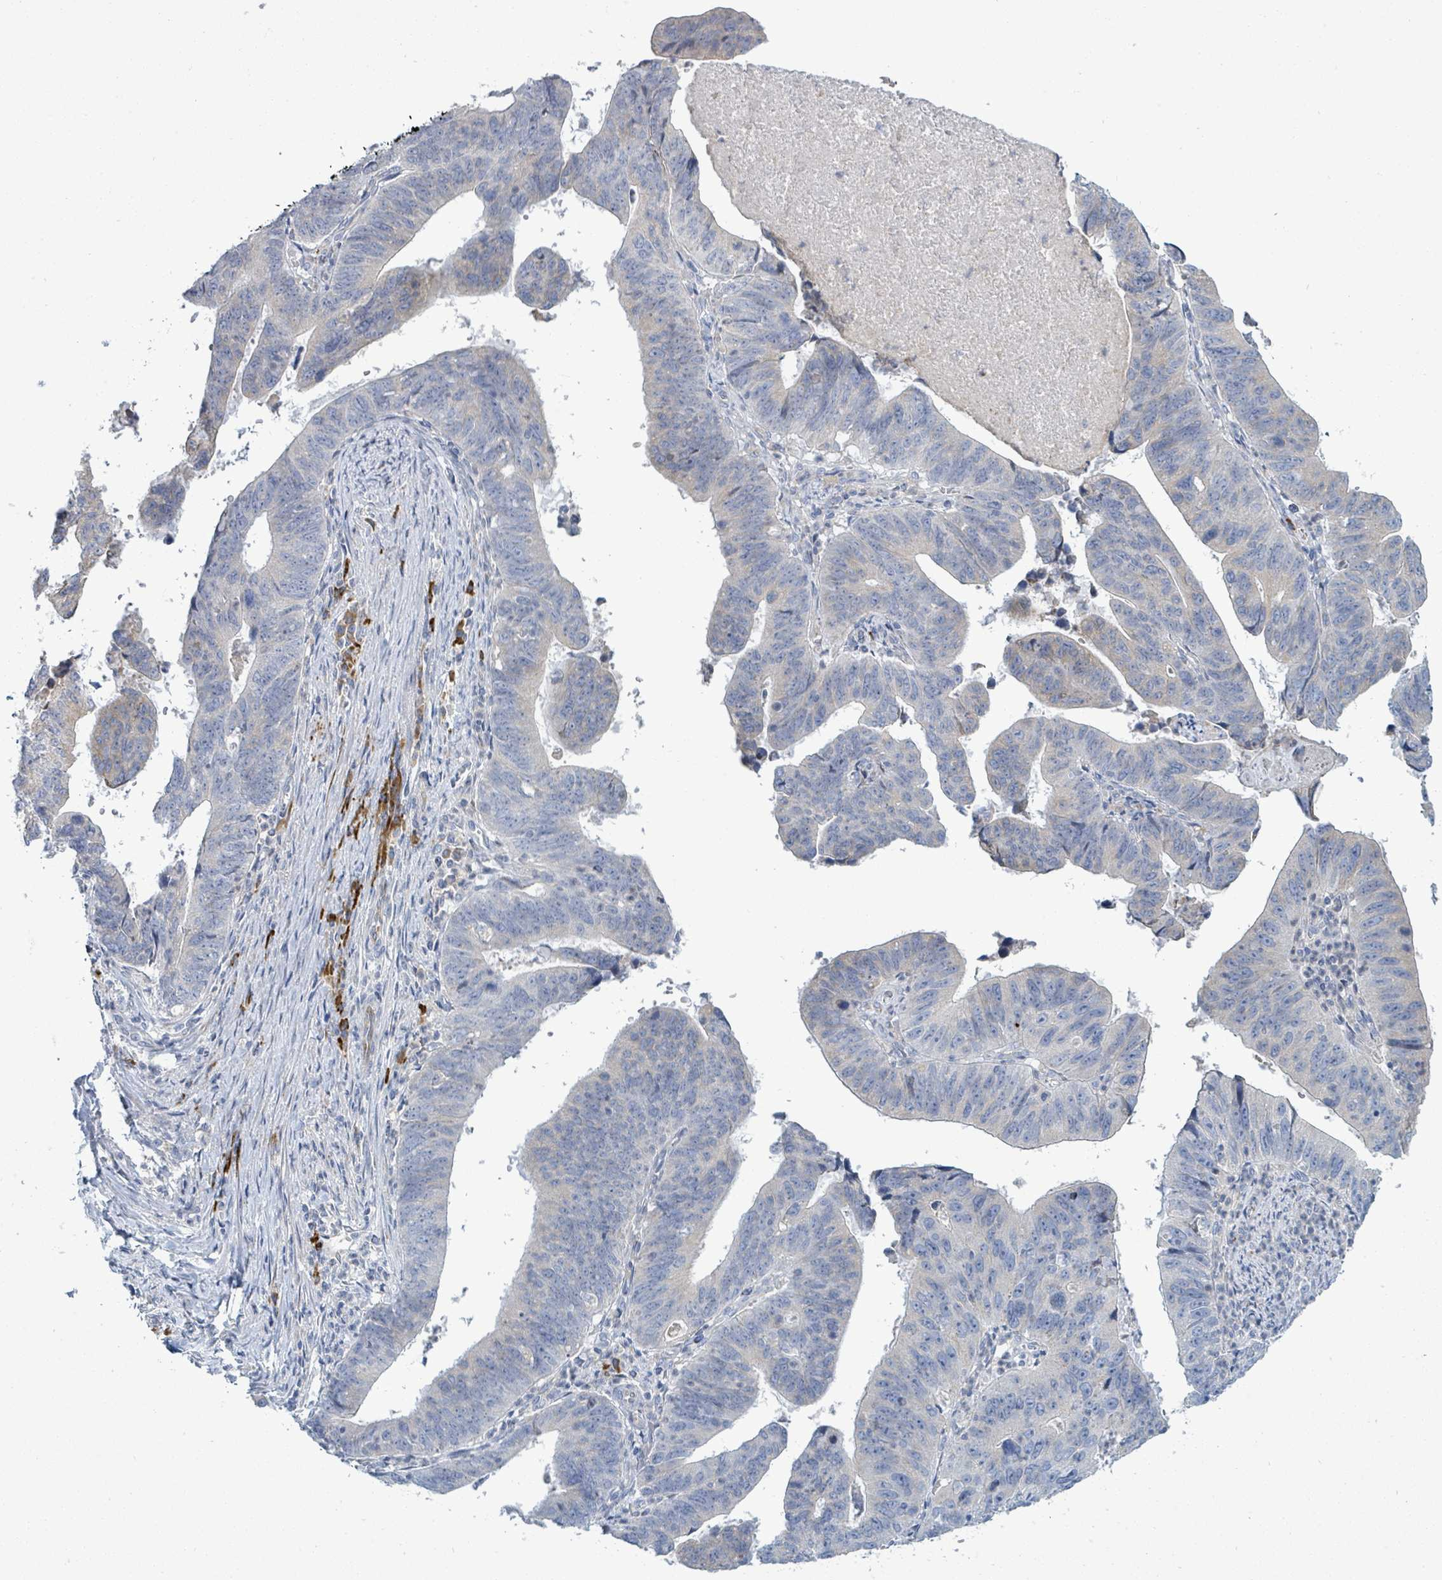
{"staining": {"intensity": "negative", "quantity": "none", "location": "none"}, "tissue": "stomach cancer", "cell_type": "Tumor cells", "image_type": "cancer", "snomed": [{"axis": "morphology", "description": "Adenocarcinoma, NOS"}, {"axis": "topography", "description": "Stomach"}], "caption": "The micrograph shows no significant expression in tumor cells of stomach cancer.", "gene": "SIRPB1", "patient": {"sex": "male", "age": 59}}